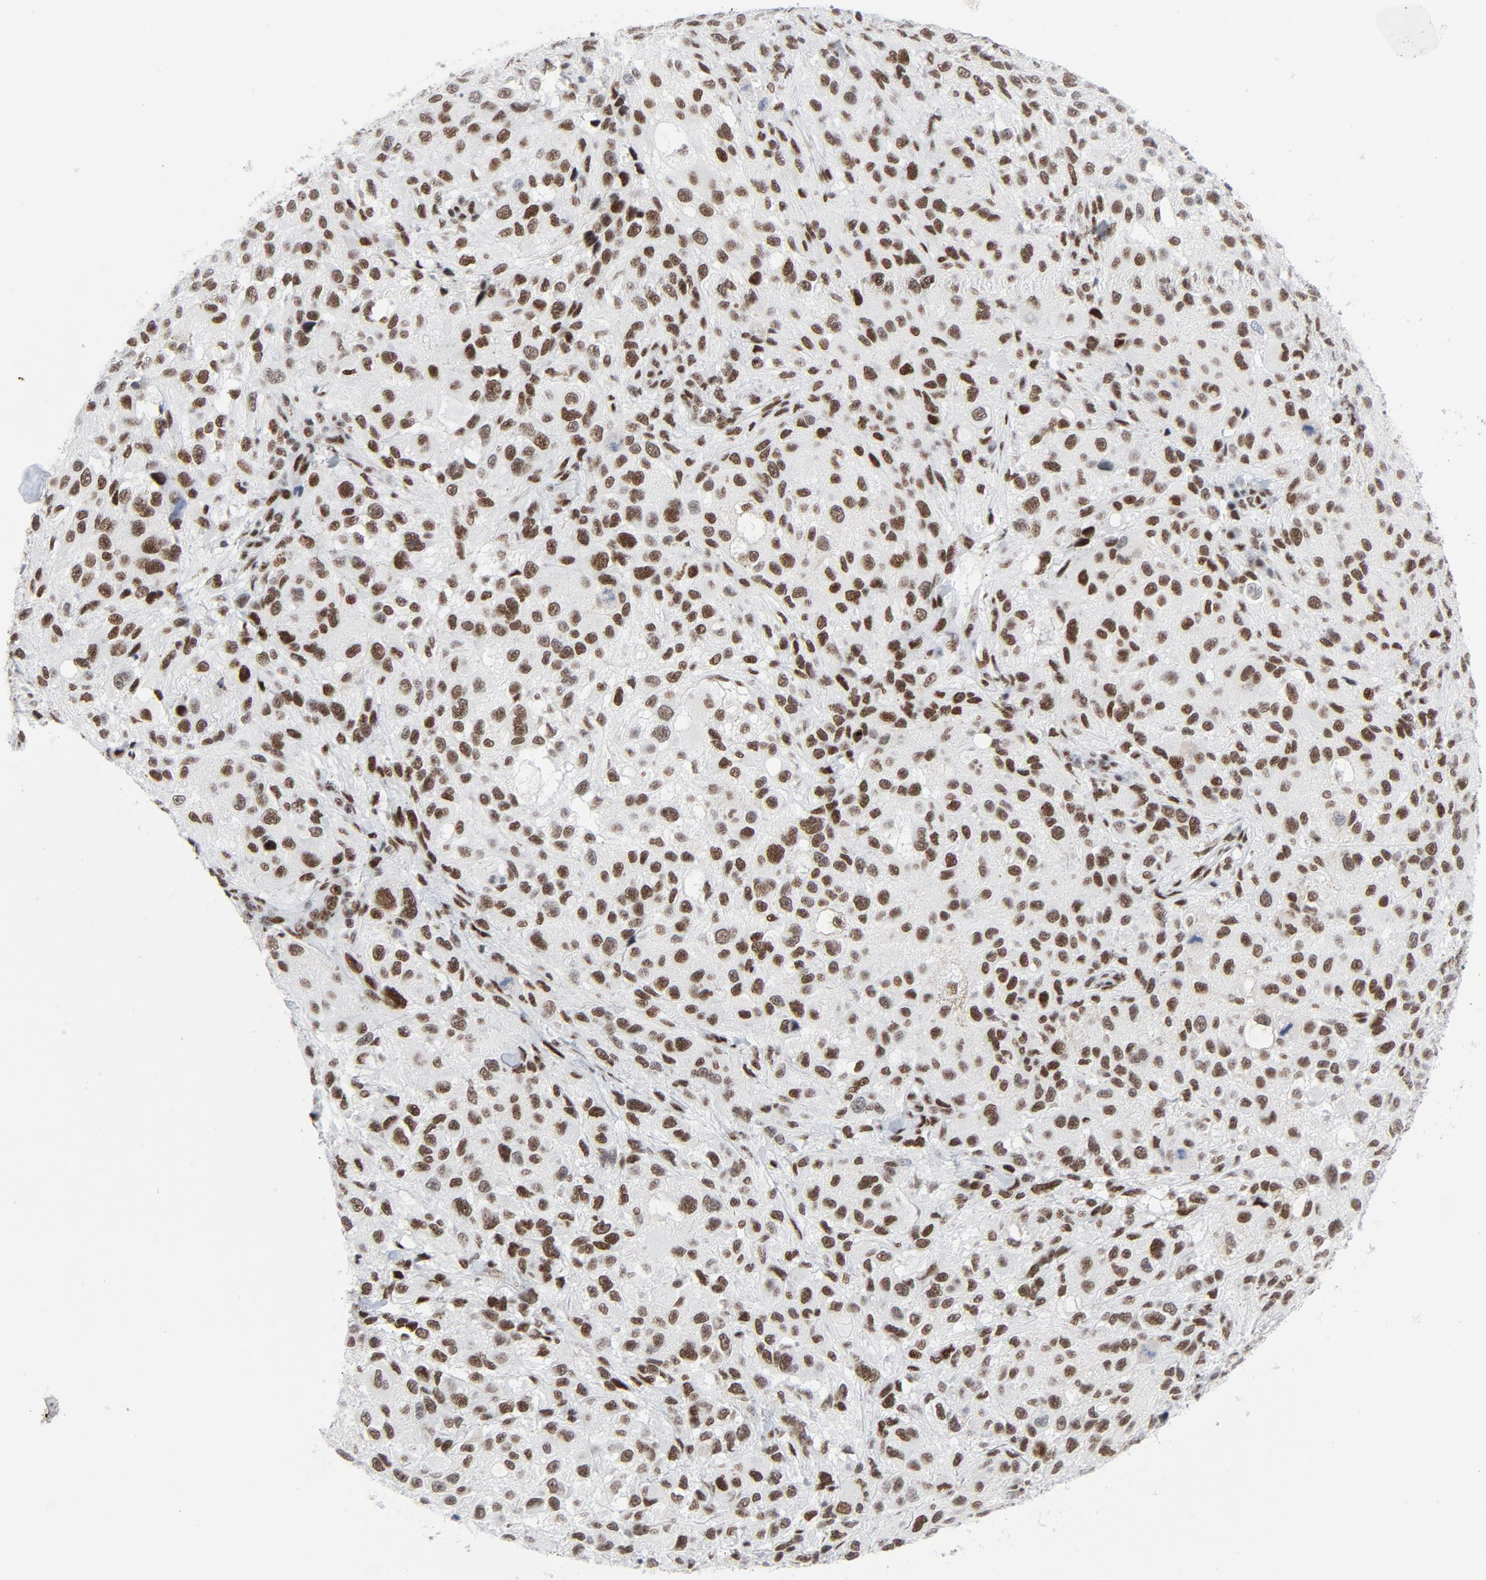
{"staining": {"intensity": "moderate", "quantity": ">75%", "location": "nuclear"}, "tissue": "melanoma", "cell_type": "Tumor cells", "image_type": "cancer", "snomed": [{"axis": "morphology", "description": "Necrosis, NOS"}, {"axis": "morphology", "description": "Malignant melanoma, NOS"}, {"axis": "topography", "description": "Skin"}], "caption": "Approximately >75% of tumor cells in human malignant melanoma display moderate nuclear protein positivity as visualized by brown immunohistochemical staining.", "gene": "HSF1", "patient": {"sex": "female", "age": 87}}